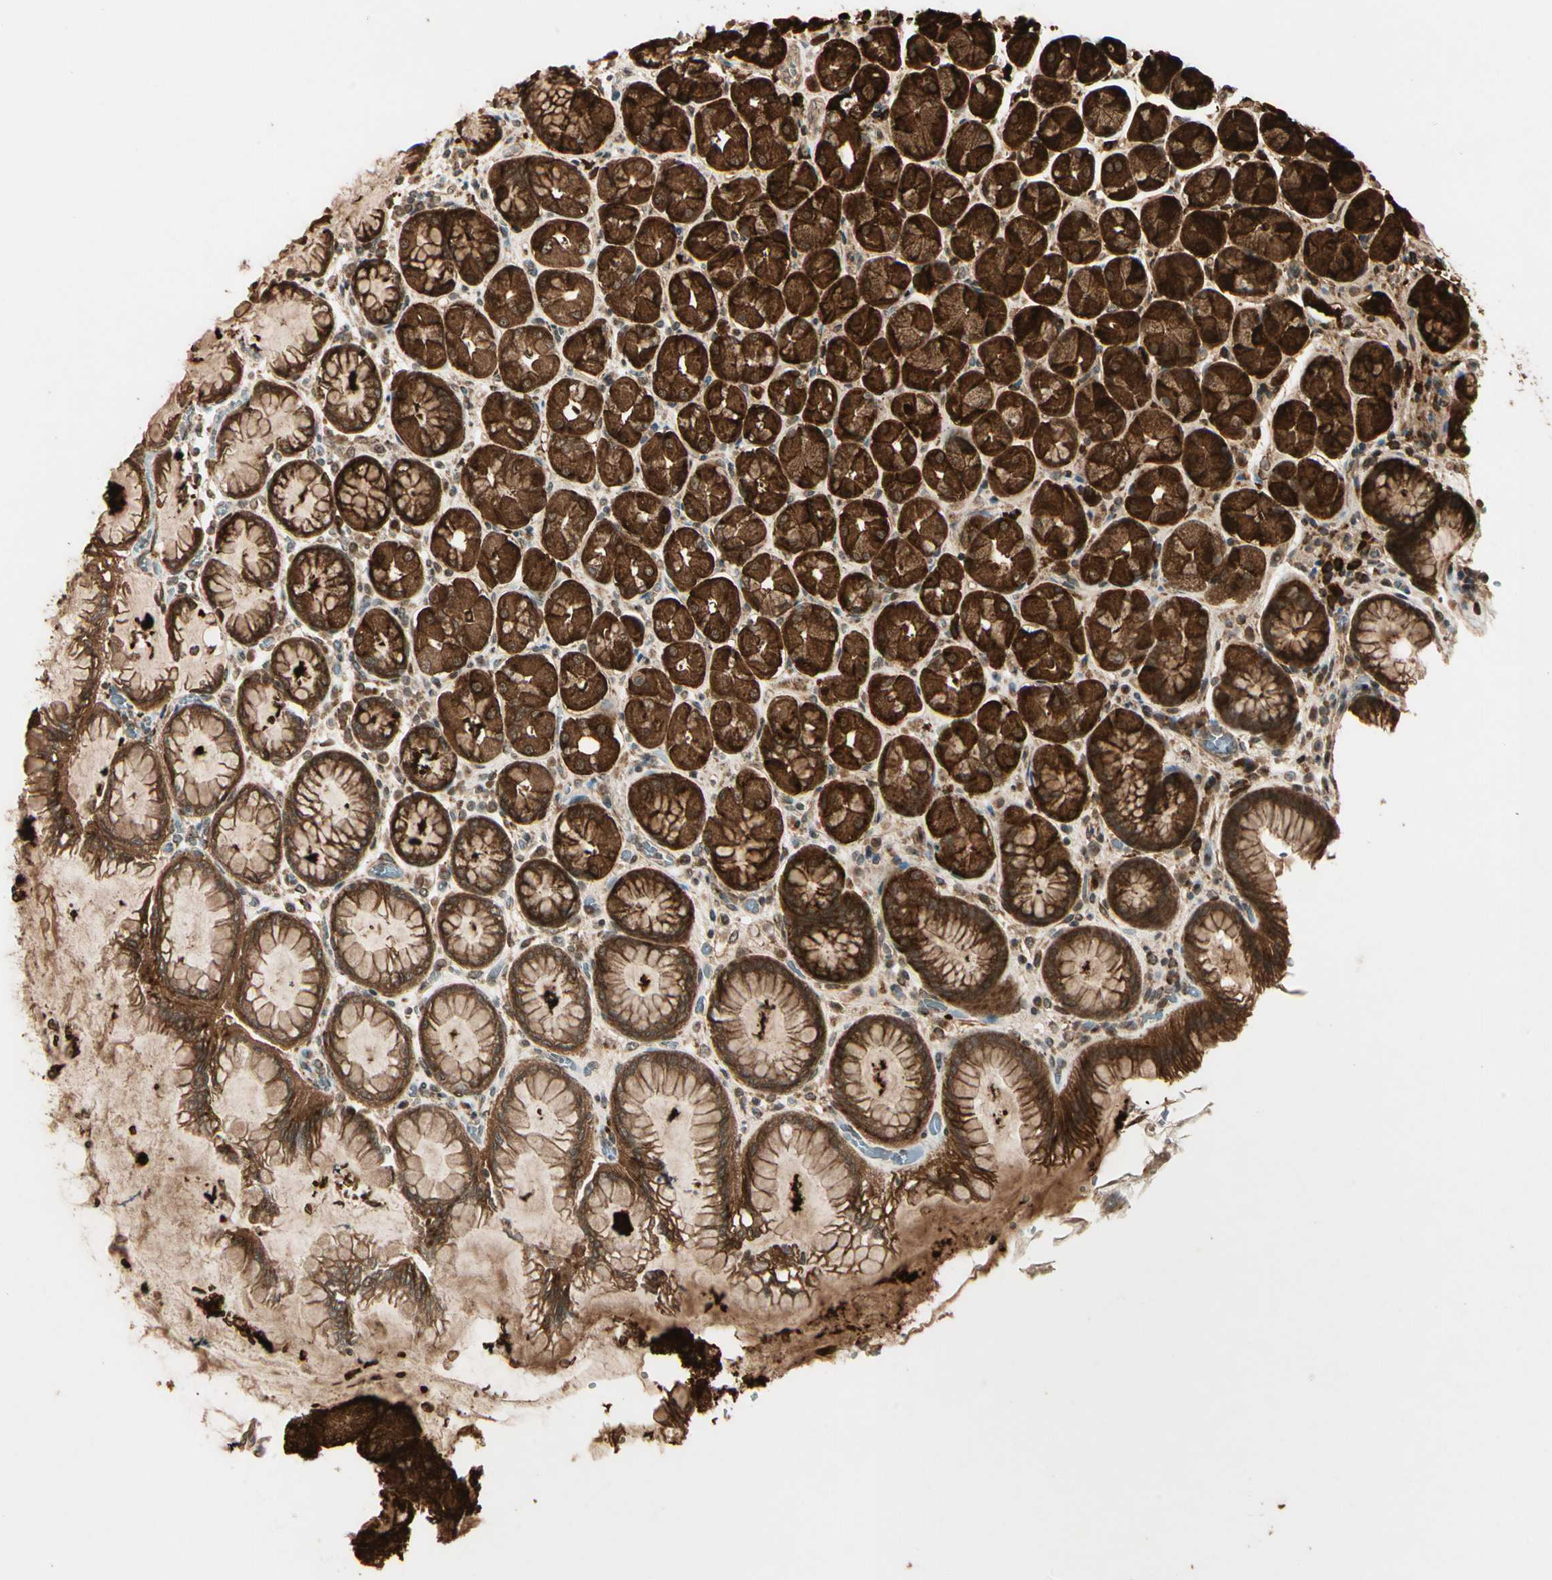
{"staining": {"intensity": "strong", "quantity": ">75%", "location": "cytoplasmic/membranous"}, "tissue": "stomach", "cell_type": "Glandular cells", "image_type": "normal", "snomed": [{"axis": "morphology", "description": "Normal tissue, NOS"}, {"axis": "topography", "description": "Stomach, upper"}], "caption": "Glandular cells exhibit high levels of strong cytoplasmic/membranous expression in about >75% of cells in unremarkable human stomach.", "gene": "GLUL", "patient": {"sex": "female", "age": 56}}